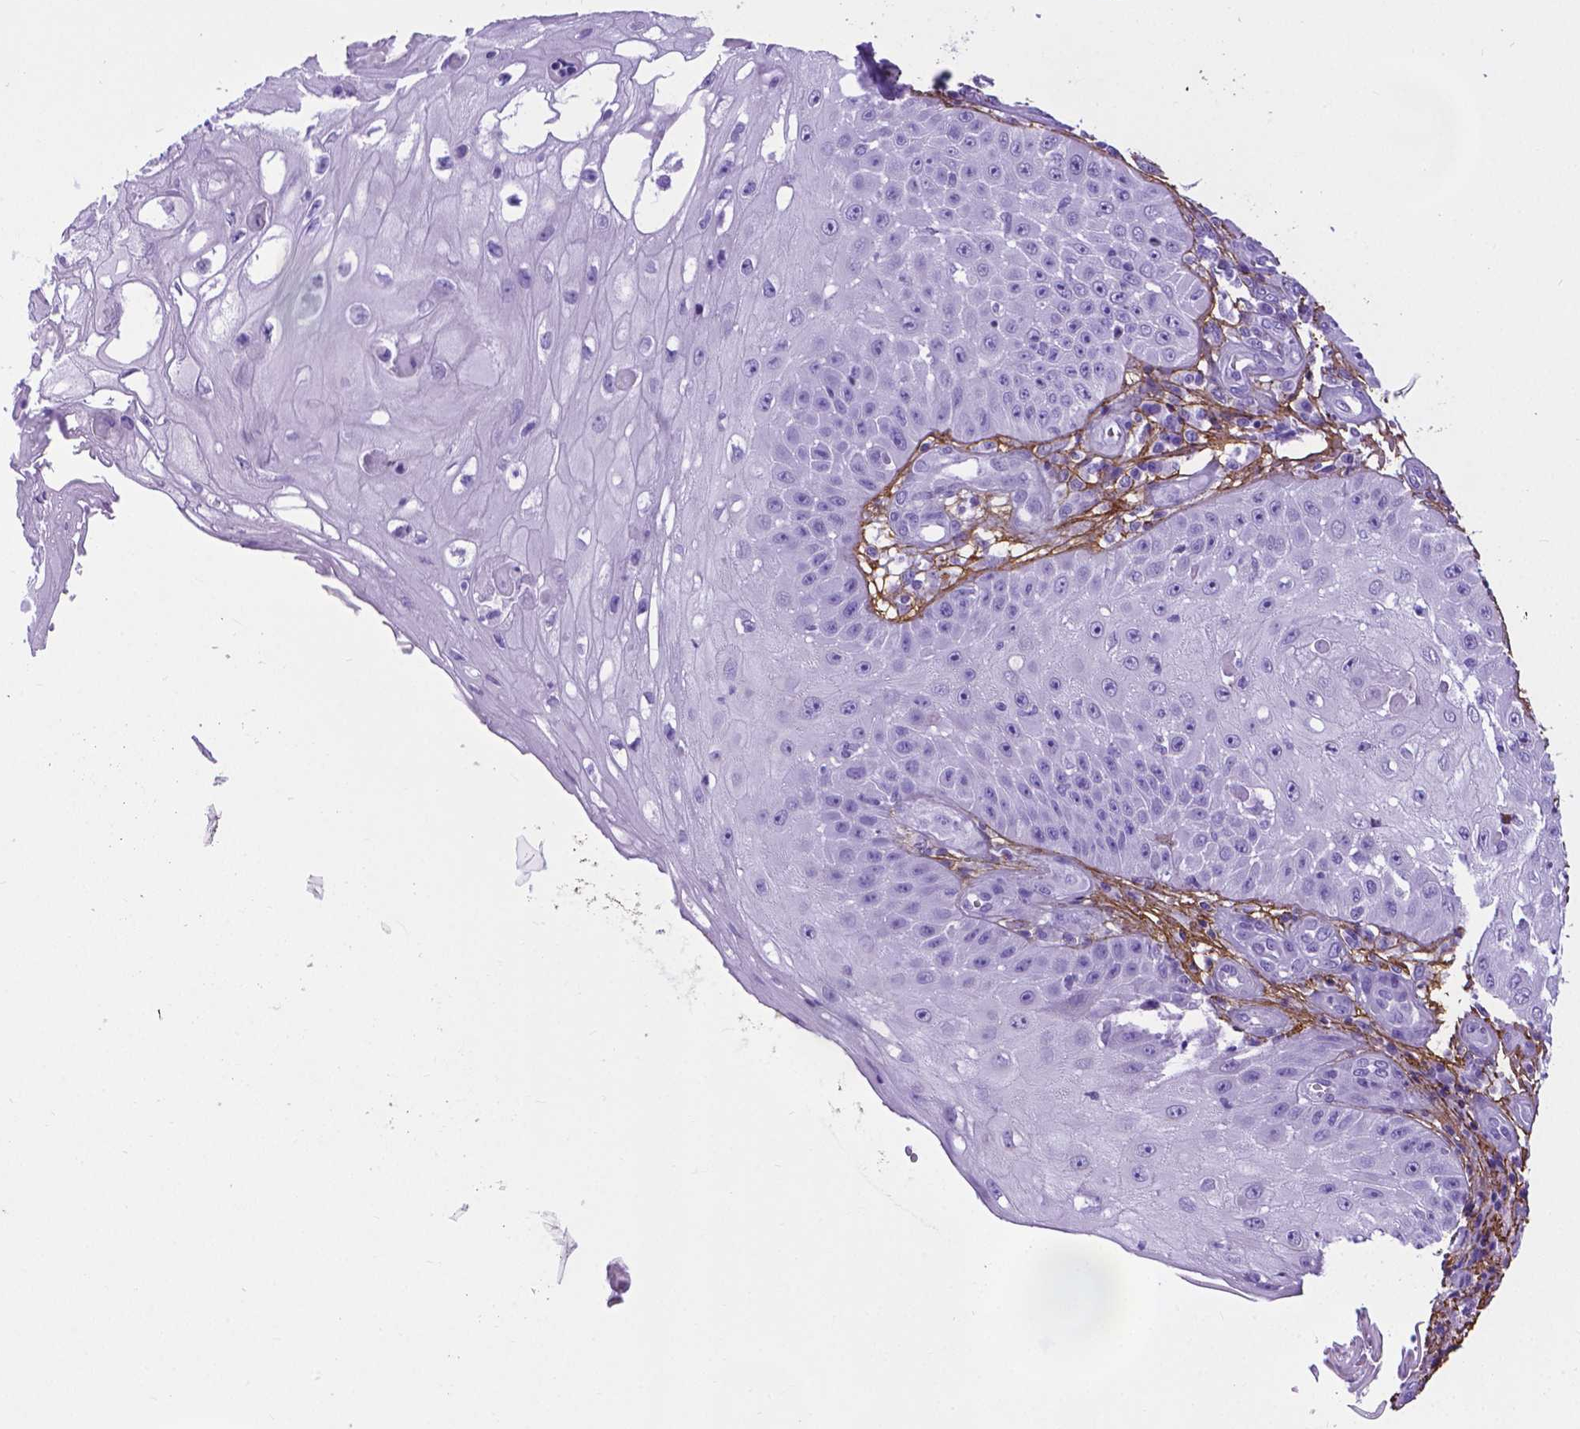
{"staining": {"intensity": "negative", "quantity": "none", "location": "none"}, "tissue": "skin cancer", "cell_type": "Tumor cells", "image_type": "cancer", "snomed": [{"axis": "morphology", "description": "Squamous cell carcinoma, NOS"}, {"axis": "topography", "description": "Skin"}], "caption": "IHC micrograph of neoplastic tissue: human skin cancer (squamous cell carcinoma) stained with DAB (3,3'-diaminobenzidine) displays no significant protein staining in tumor cells.", "gene": "MFAP2", "patient": {"sex": "male", "age": 70}}